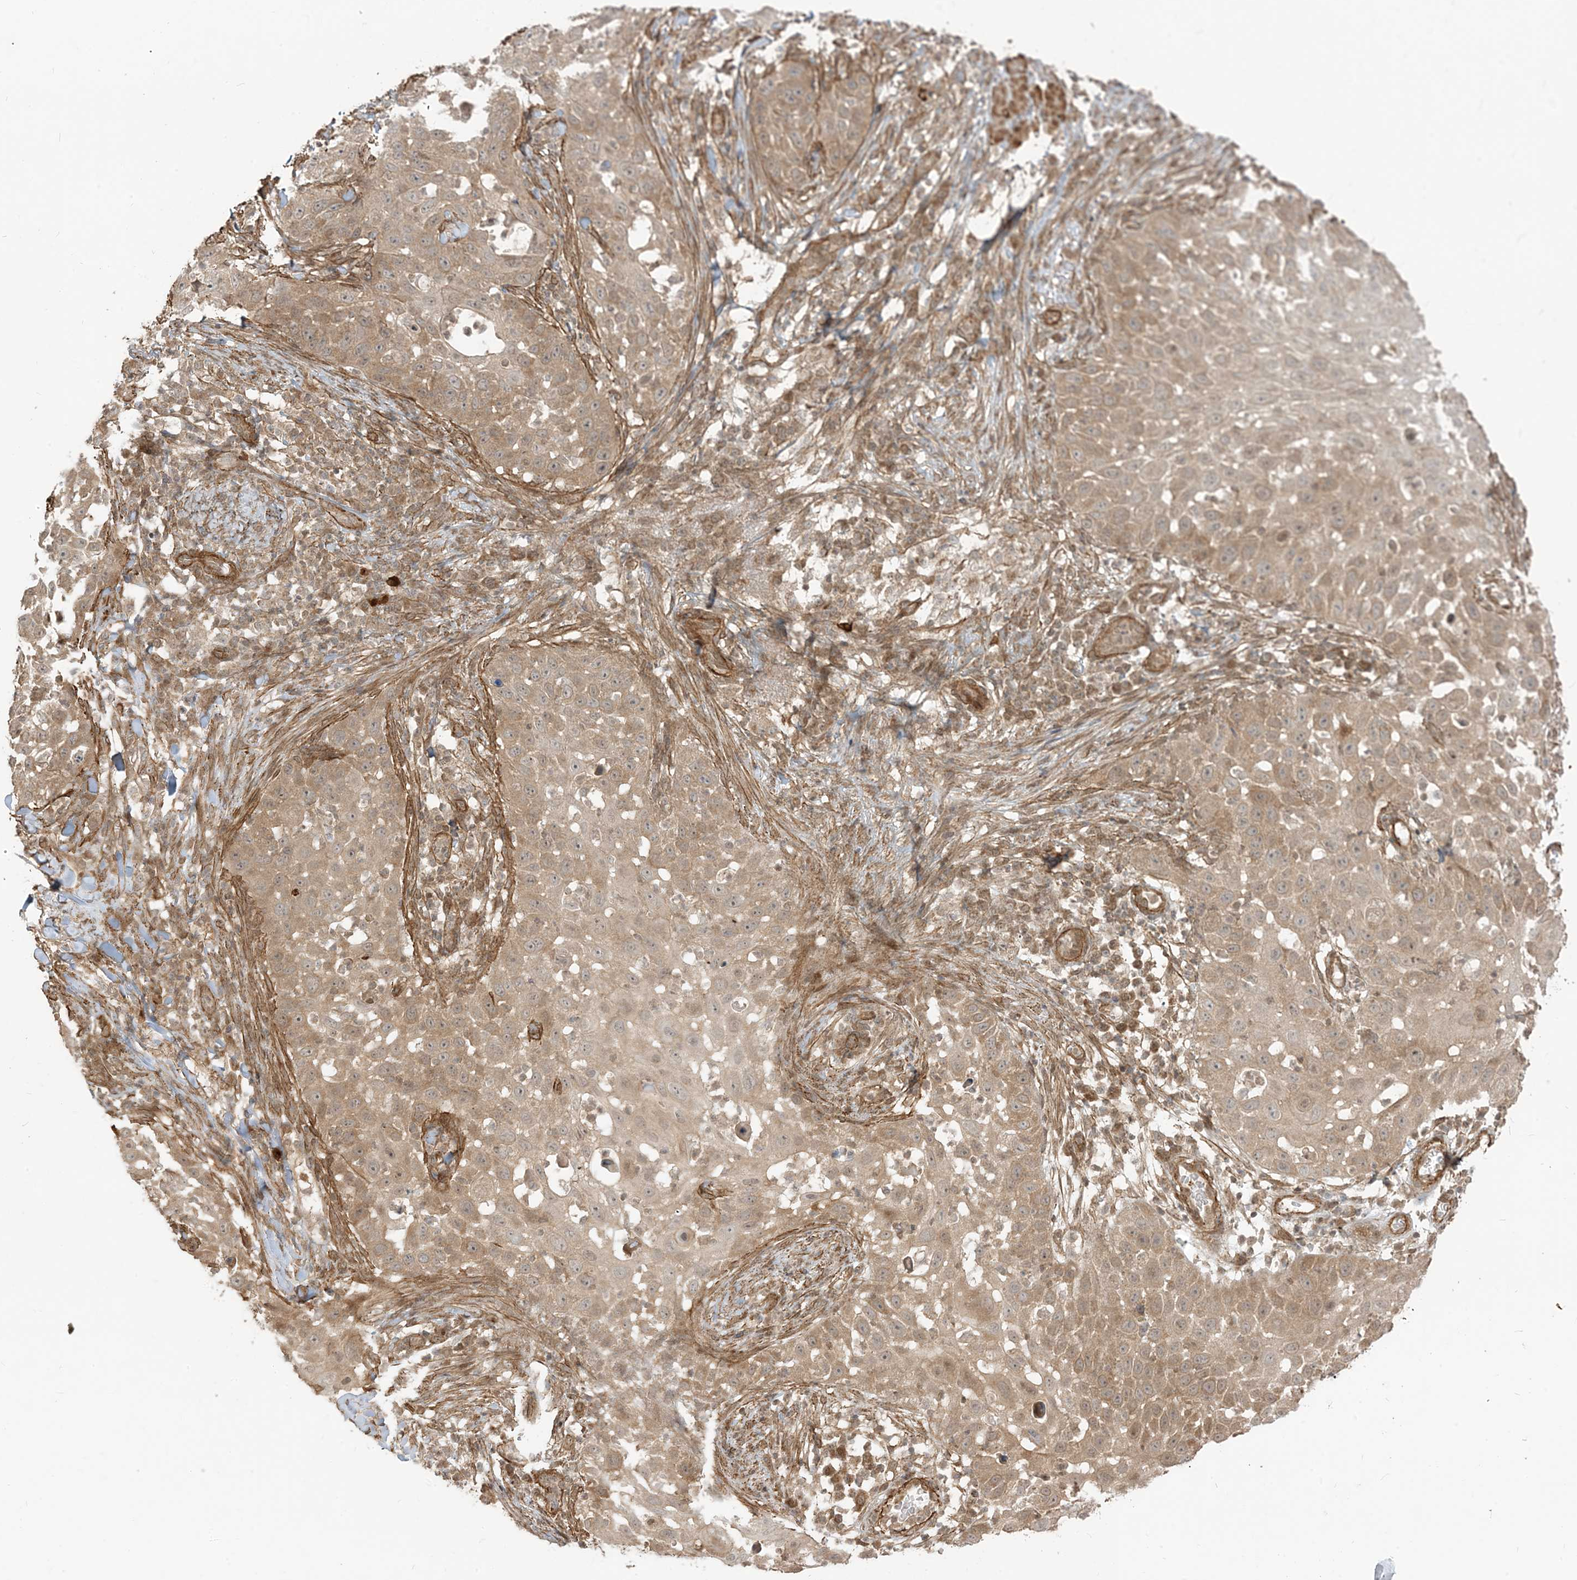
{"staining": {"intensity": "weak", "quantity": ">75%", "location": "cytoplasmic/membranous"}, "tissue": "skin cancer", "cell_type": "Tumor cells", "image_type": "cancer", "snomed": [{"axis": "morphology", "description": "Squamous cell carcinoma, NOS"}, {"axis": "topography", "description": "Skin"}], "caption": "This photomicrograph demonstrates immunohistochemistry (IHC) staining of skin squamous cell carcinoma, with low weak cytoplasmic/membranous expression in approximately >75% of tumor cells.", "gene": "TBCC", "patient": {"sex": "female", "age": 44}}